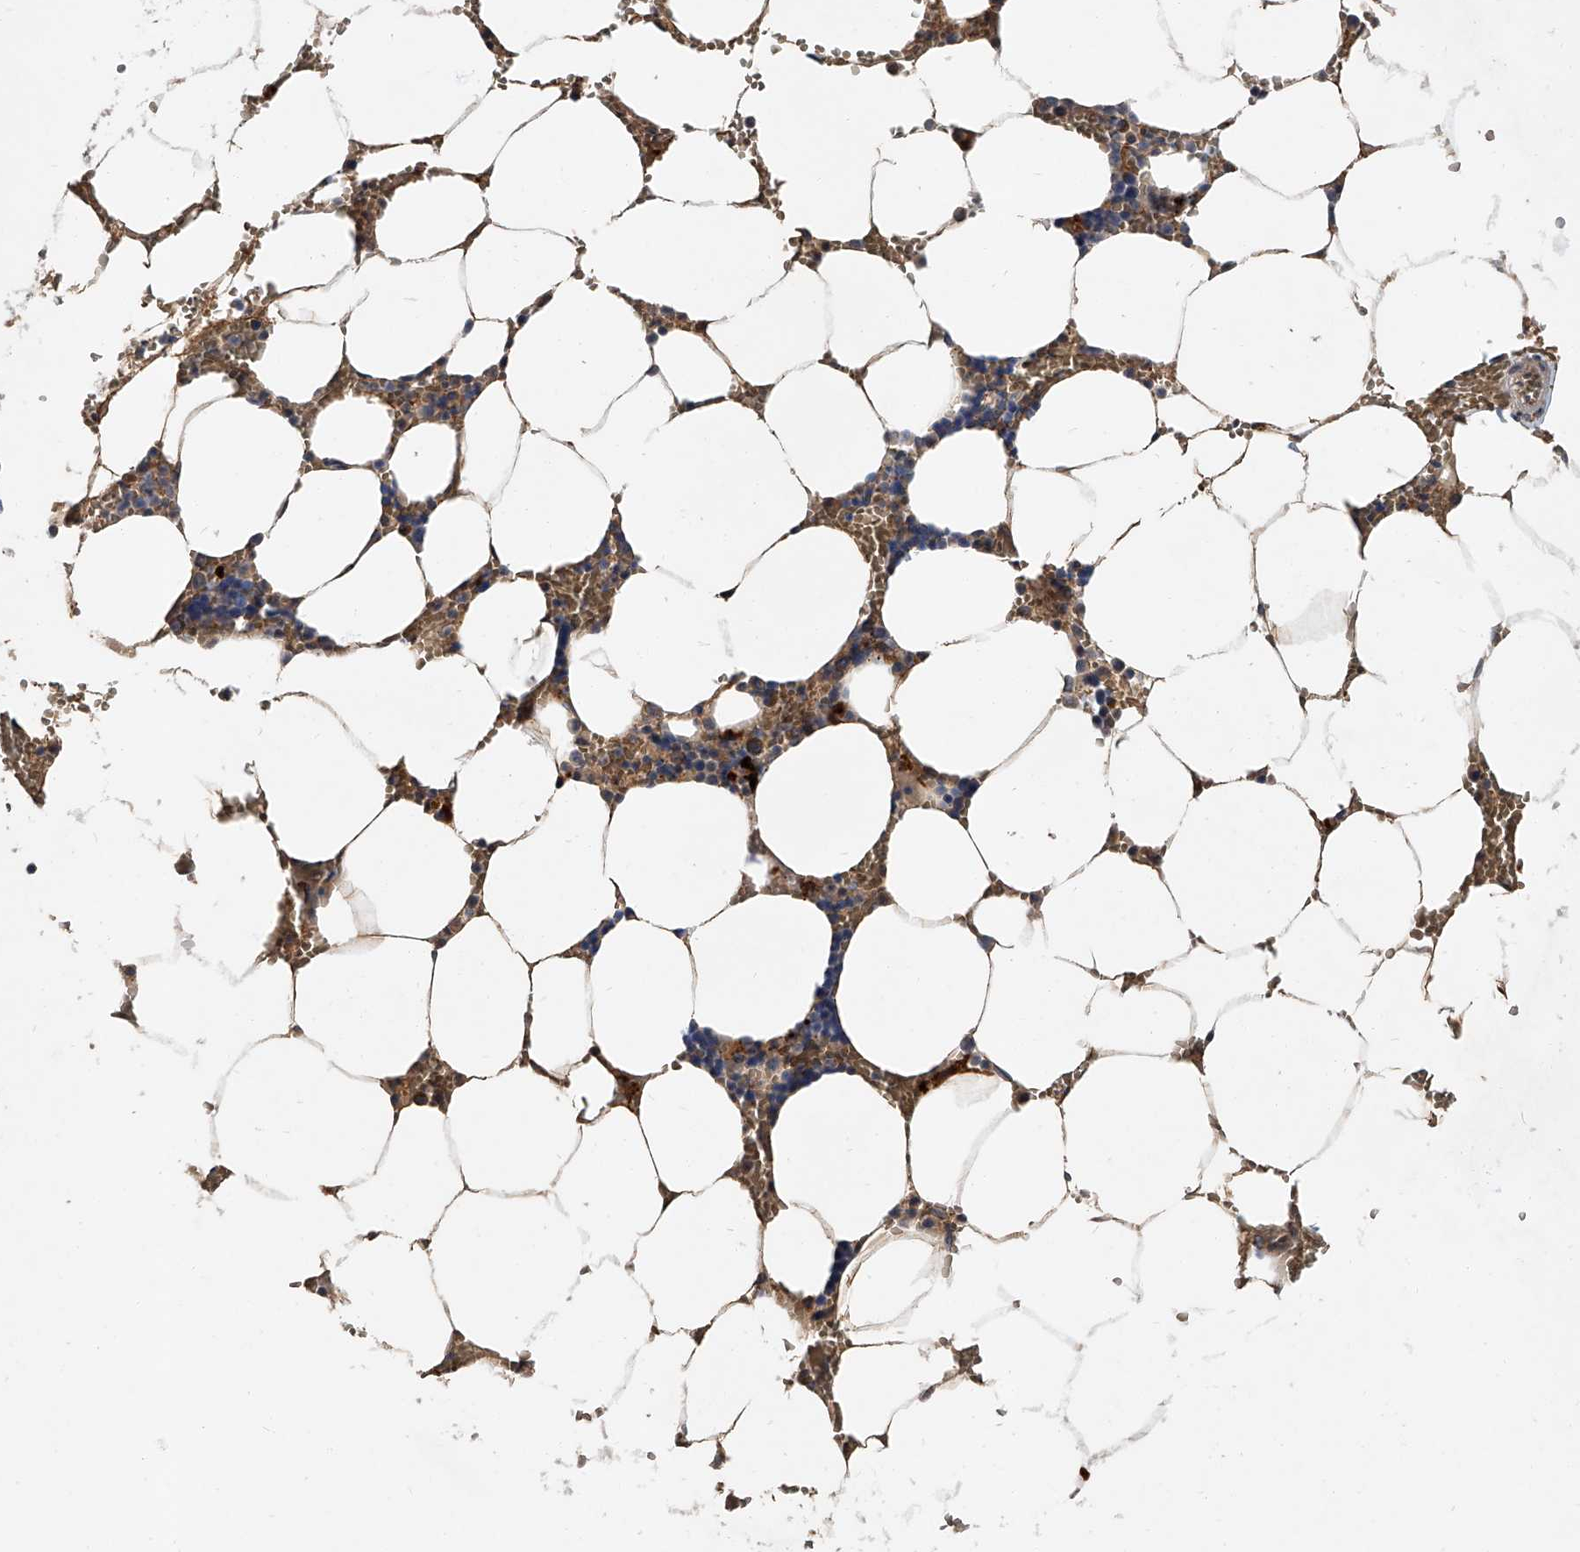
{"staining": {"intensity": "negative", "quantity": "none", "location": "none"}, "tissue": "bone marrow", "cell_type": "Hematopoietic cells", "image_type": "normal", "snomed": [{"axis": "morphology", "description": "Normal tissue, NOS"}, {"axis": "topography", "description": "Bone marrow"}], "caption": "Hematopoietic cells show no significant expression in benign bone marrow.", "gene": "JAG2", "patient": {"sex": "male", "age": 70}}